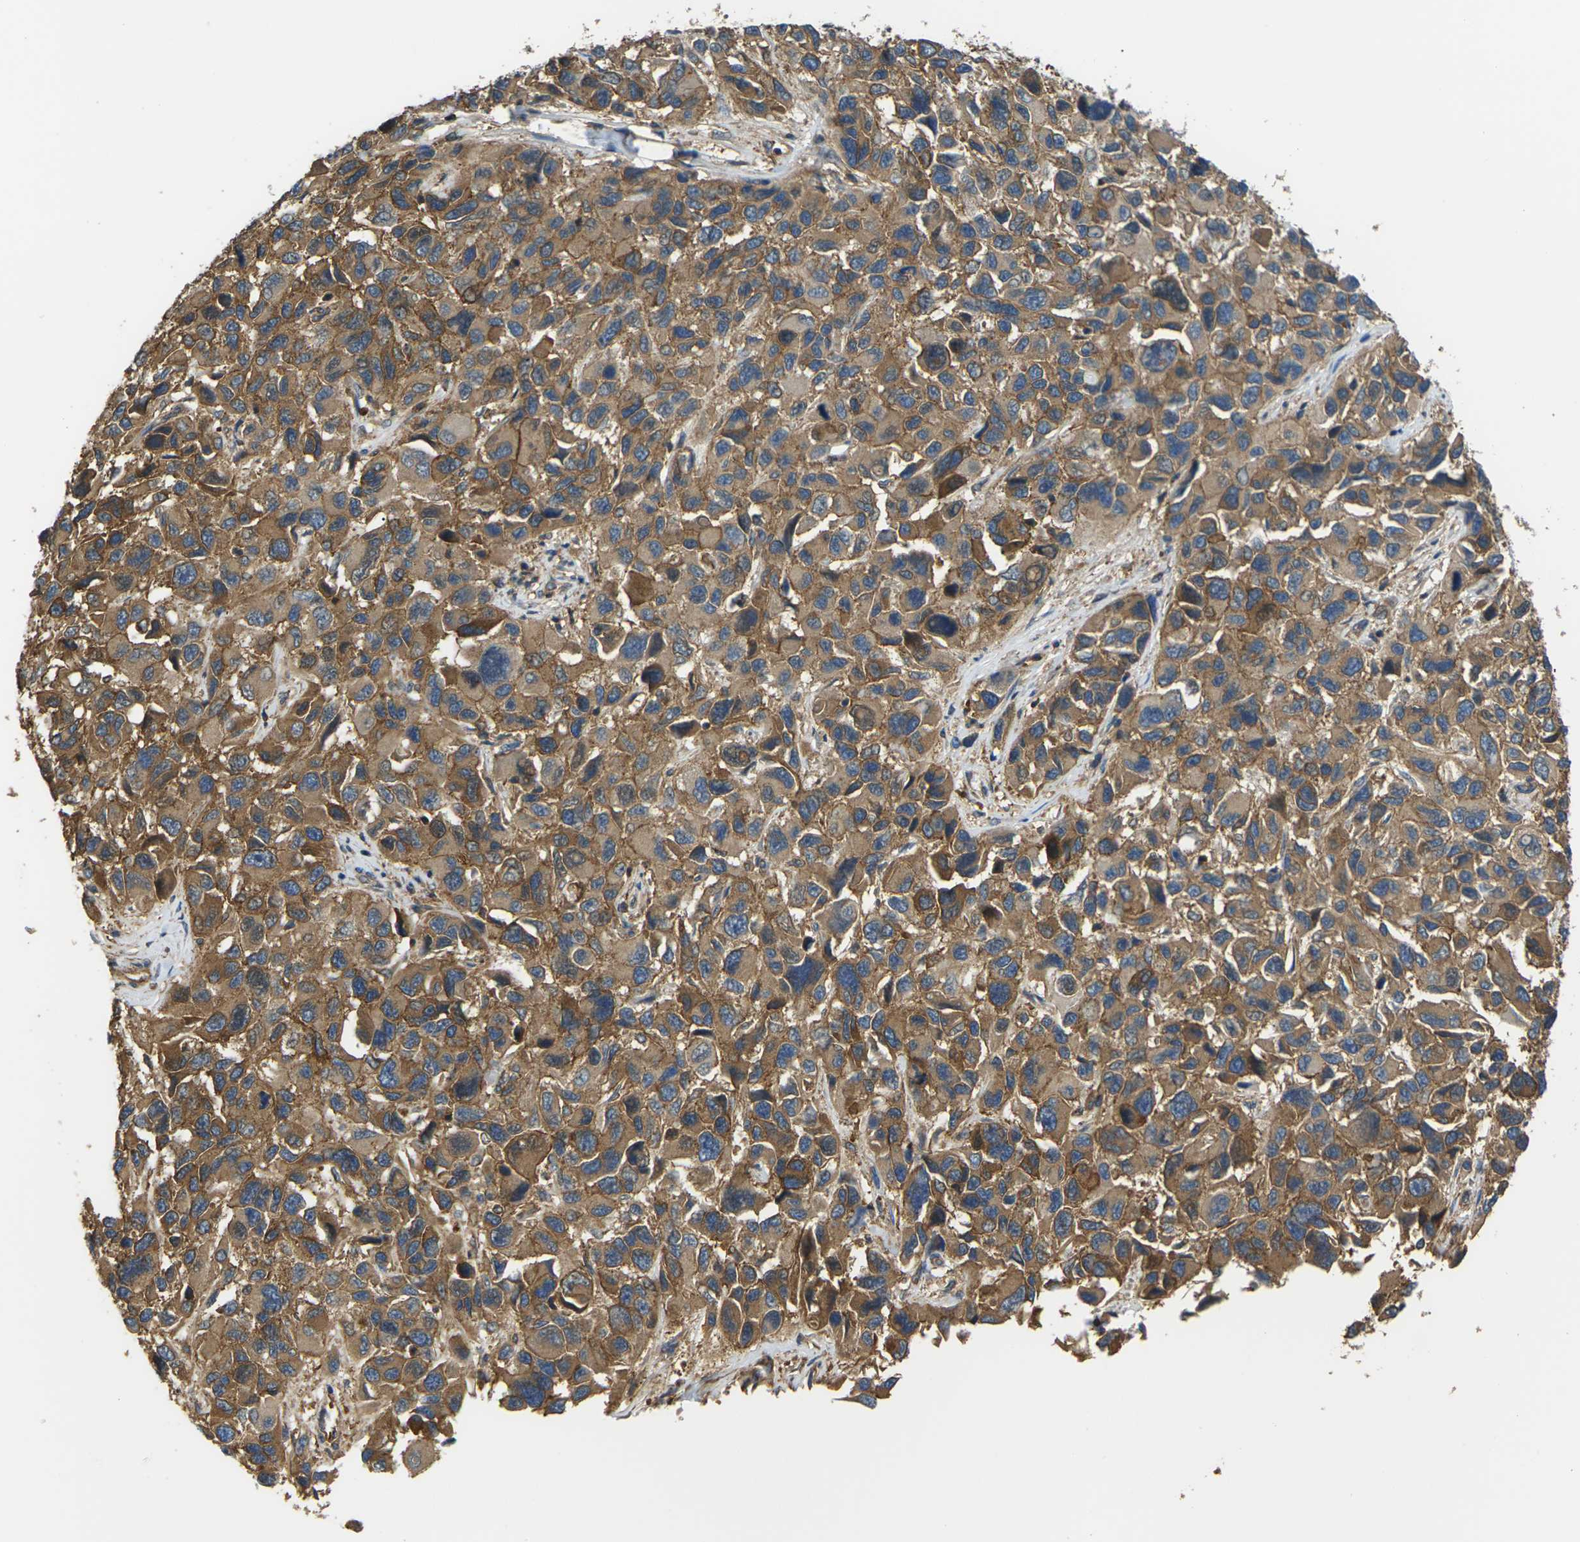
{"staining": {"intensity": "moderate", "quantity": ">75%", "location": "cytoplasmic/membranous"}, "tissue": "melanoma", "cell_type": "Tumor cells", "image_type": "cancer", "snomed": [{"axis": "morphology", "description": "Malignant melanoma, NOS"}, {"axis": "topography", "description": "Skin"}], "caption": "Moderate cytoplasmic/membranous expression is appreciated in about >75% of tumor cells in malignant melanoma.", "gene": "IQGAP1", "patient": {"sex": "male", "age": 53}}